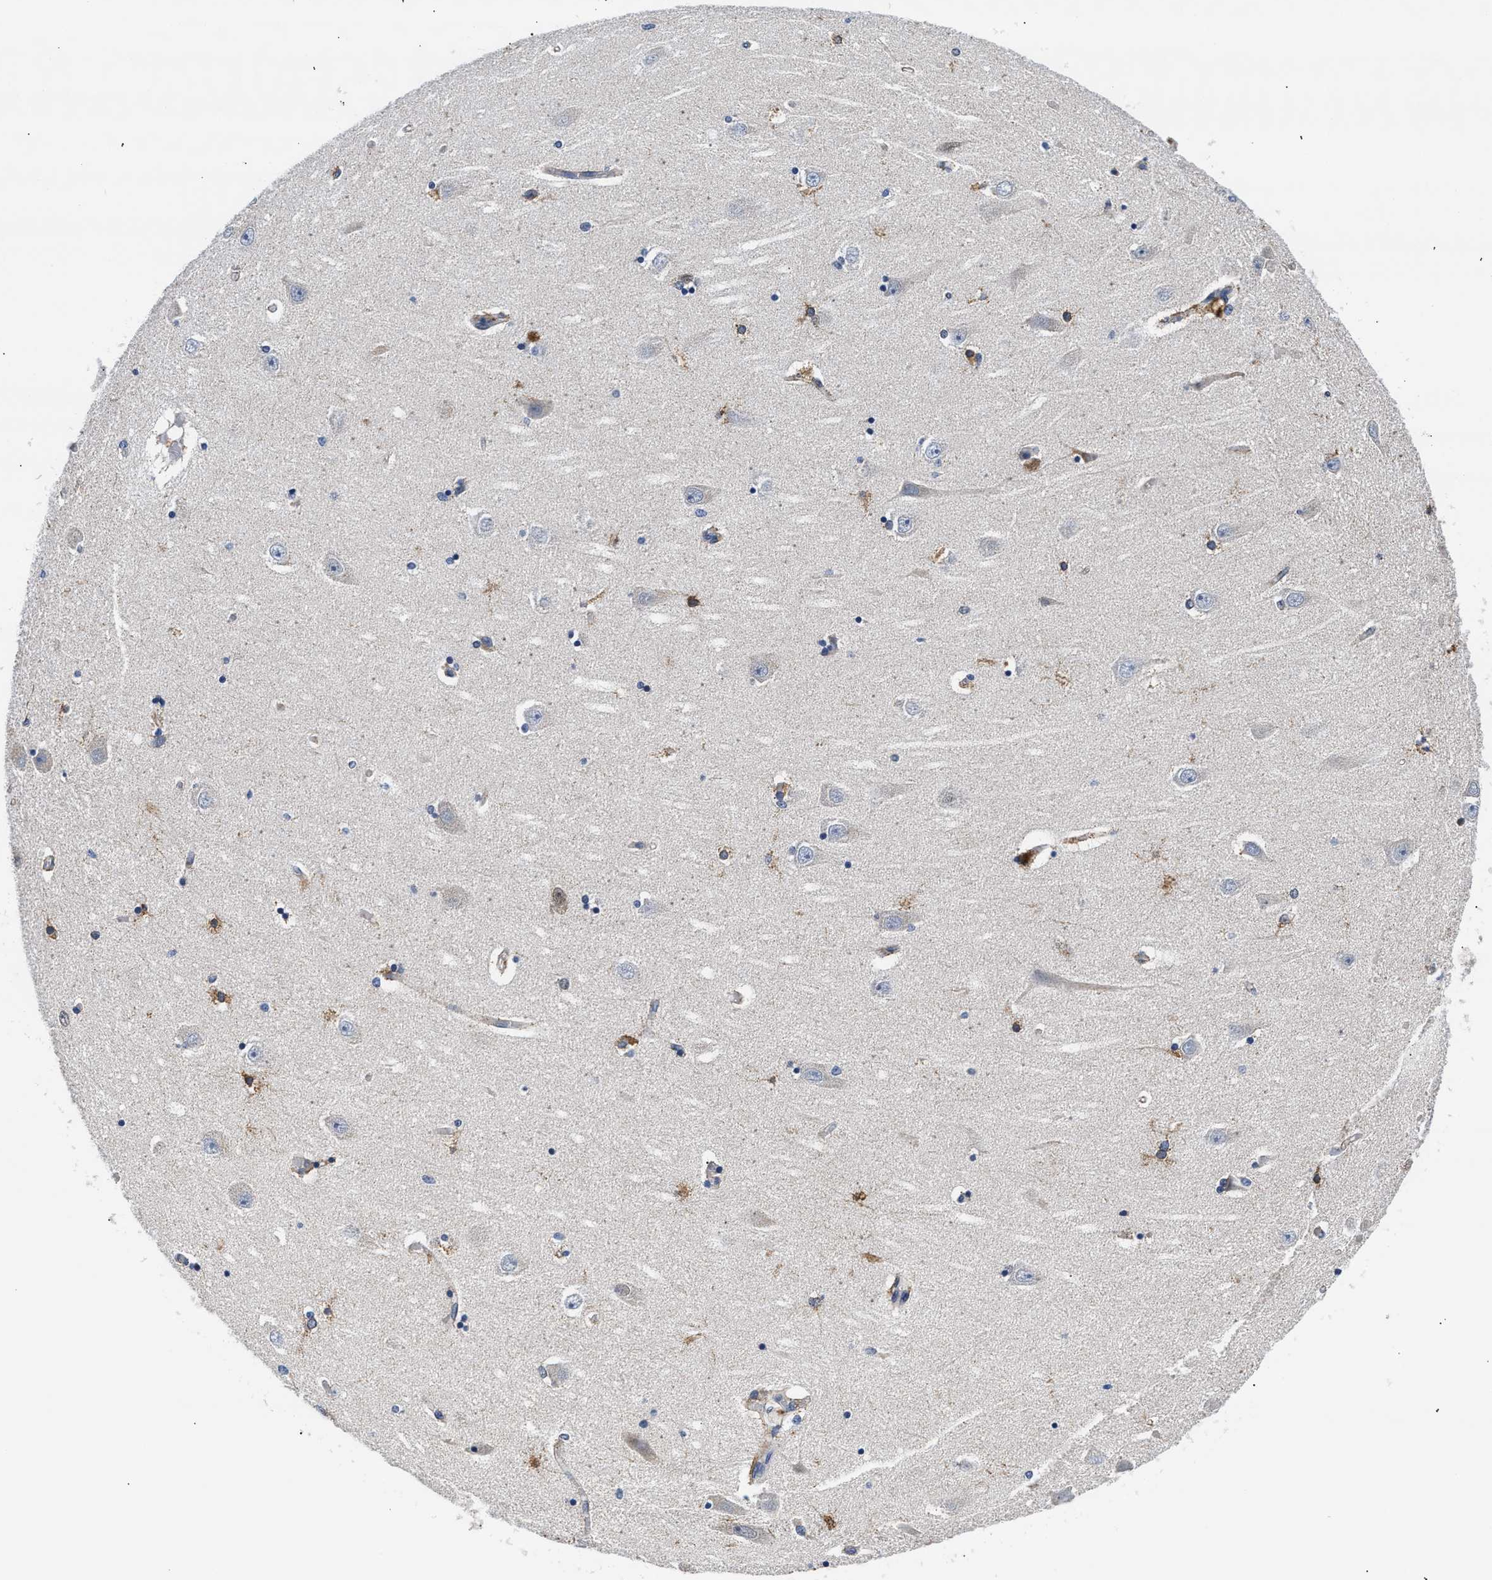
{"staining": {"intensity": "moderate", "quantity": "<25%", "location": "cytoplasmic/membranous"}, "tissue": "hippocampus", "cell_type": "Glial cells", "image_type": "normal", "snomed": [{"axis": "morphology", "description": "Normal tissue, NOS"}, {"axis": "topography", "description": "Hippocampus"}], "caption": "IHC image of benign hippocampus: human hippocampus stained using immunohistochemistry (IHC) reveals low levels of moderate protein expression localized specifically in the cytoplasmic/membranous of glial cells, appearing as a cytoplasmic/membranous brown color.", "gene": "RINT1", "patient": {"sex": "female", "age": 54}}